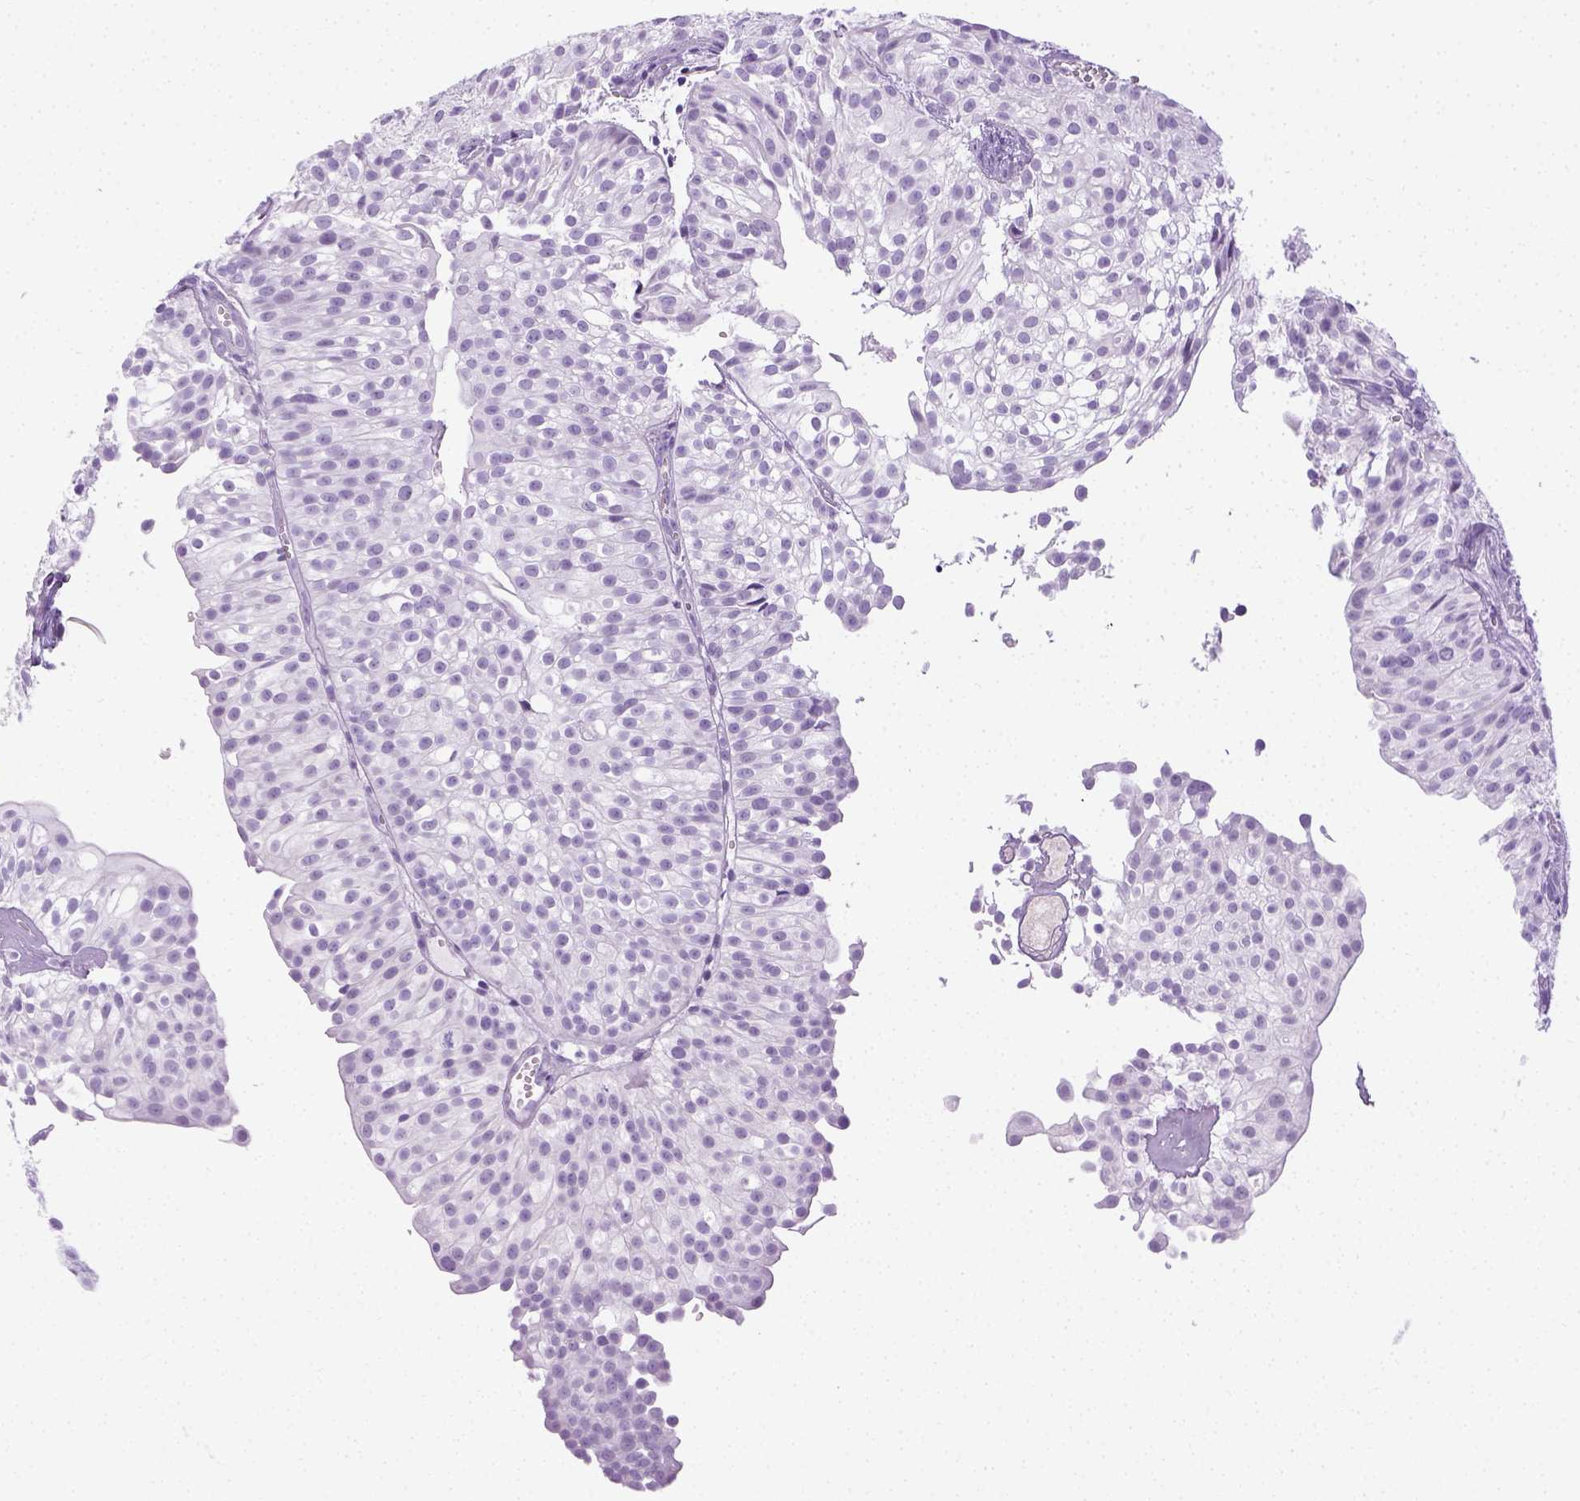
{"staining": {"intensity": "negative", "quantity": "none", "location": "none"}, "tissue": "urothelial cancer", "cell_type": "Tumor cells", "image_type": "cancer", "snomed": [{"axis": "morphology", "description": "Urothelial carcinoma, Low grade"}, {"axis": "topography", "description": "Urinary bladder"}], "caption": "A high-resolution histopathology image shows immunohistochemistry (IHC) staining of low-grade urothelial carcinoma, which exhibits no significant expression in tumor cells.", "gene": "LGSN", "patient": {"sex": "male", "age": 70}}